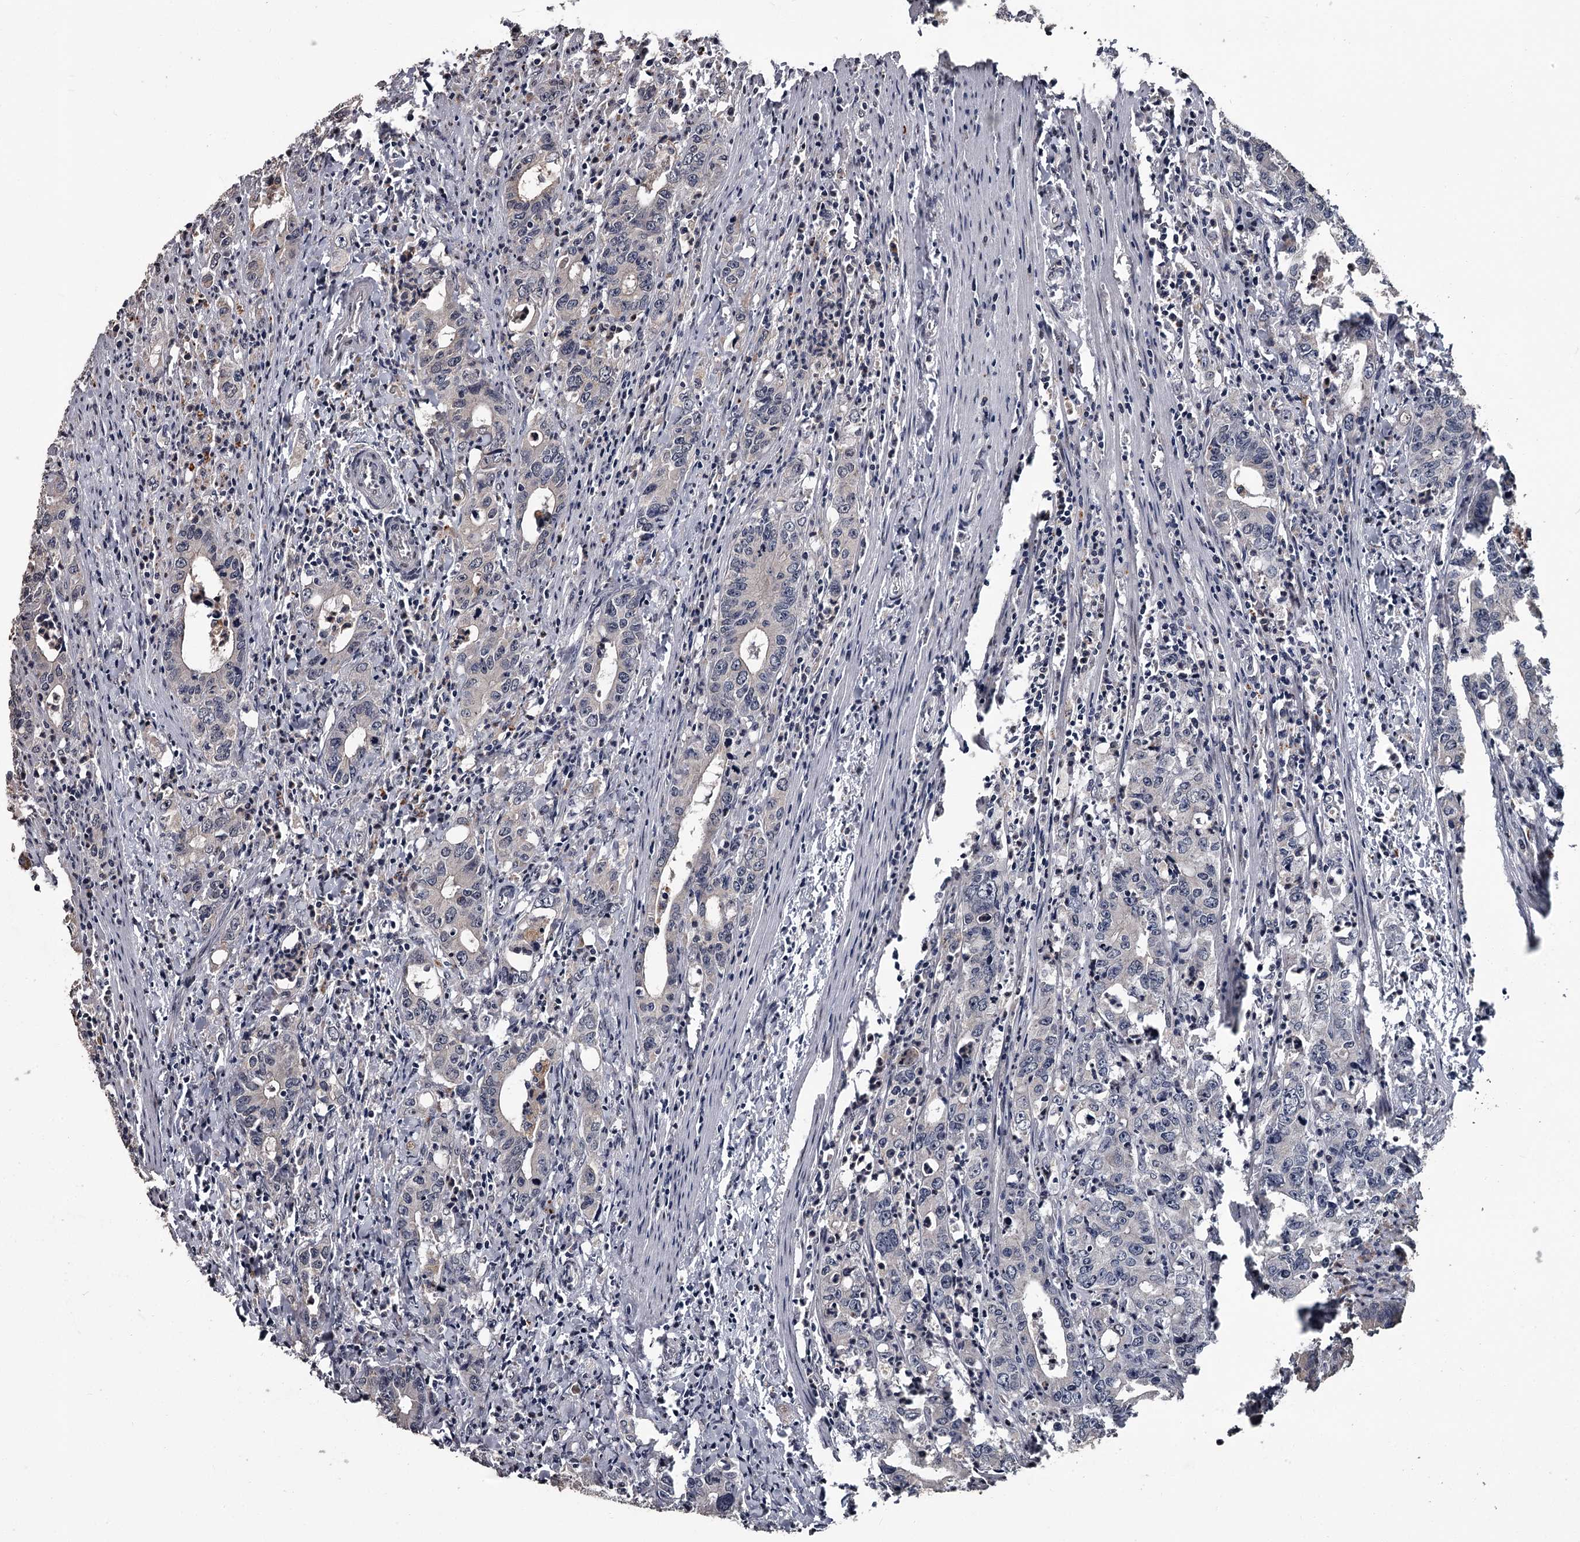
{"staining": {"intensity": "negative", "quantity": "none", "location": "none"}, "tissue": "colorectal cancer", "cell_type": "Tumor cells", "image_type": "cancer", "snomed": [{"axis": "morphology", "description": "Adenocarcinoma, NOS"}, {"axis": "topography", "description": "Colon"}], "caption": "Immunohistochemistry photomicrograph of adenocarcinoma (colorectal) stained for a protein (brown), which shows no positivity in tumor cells.", "gene": "PRPF40B", "patient": {"sex": "female", "age": 75}}